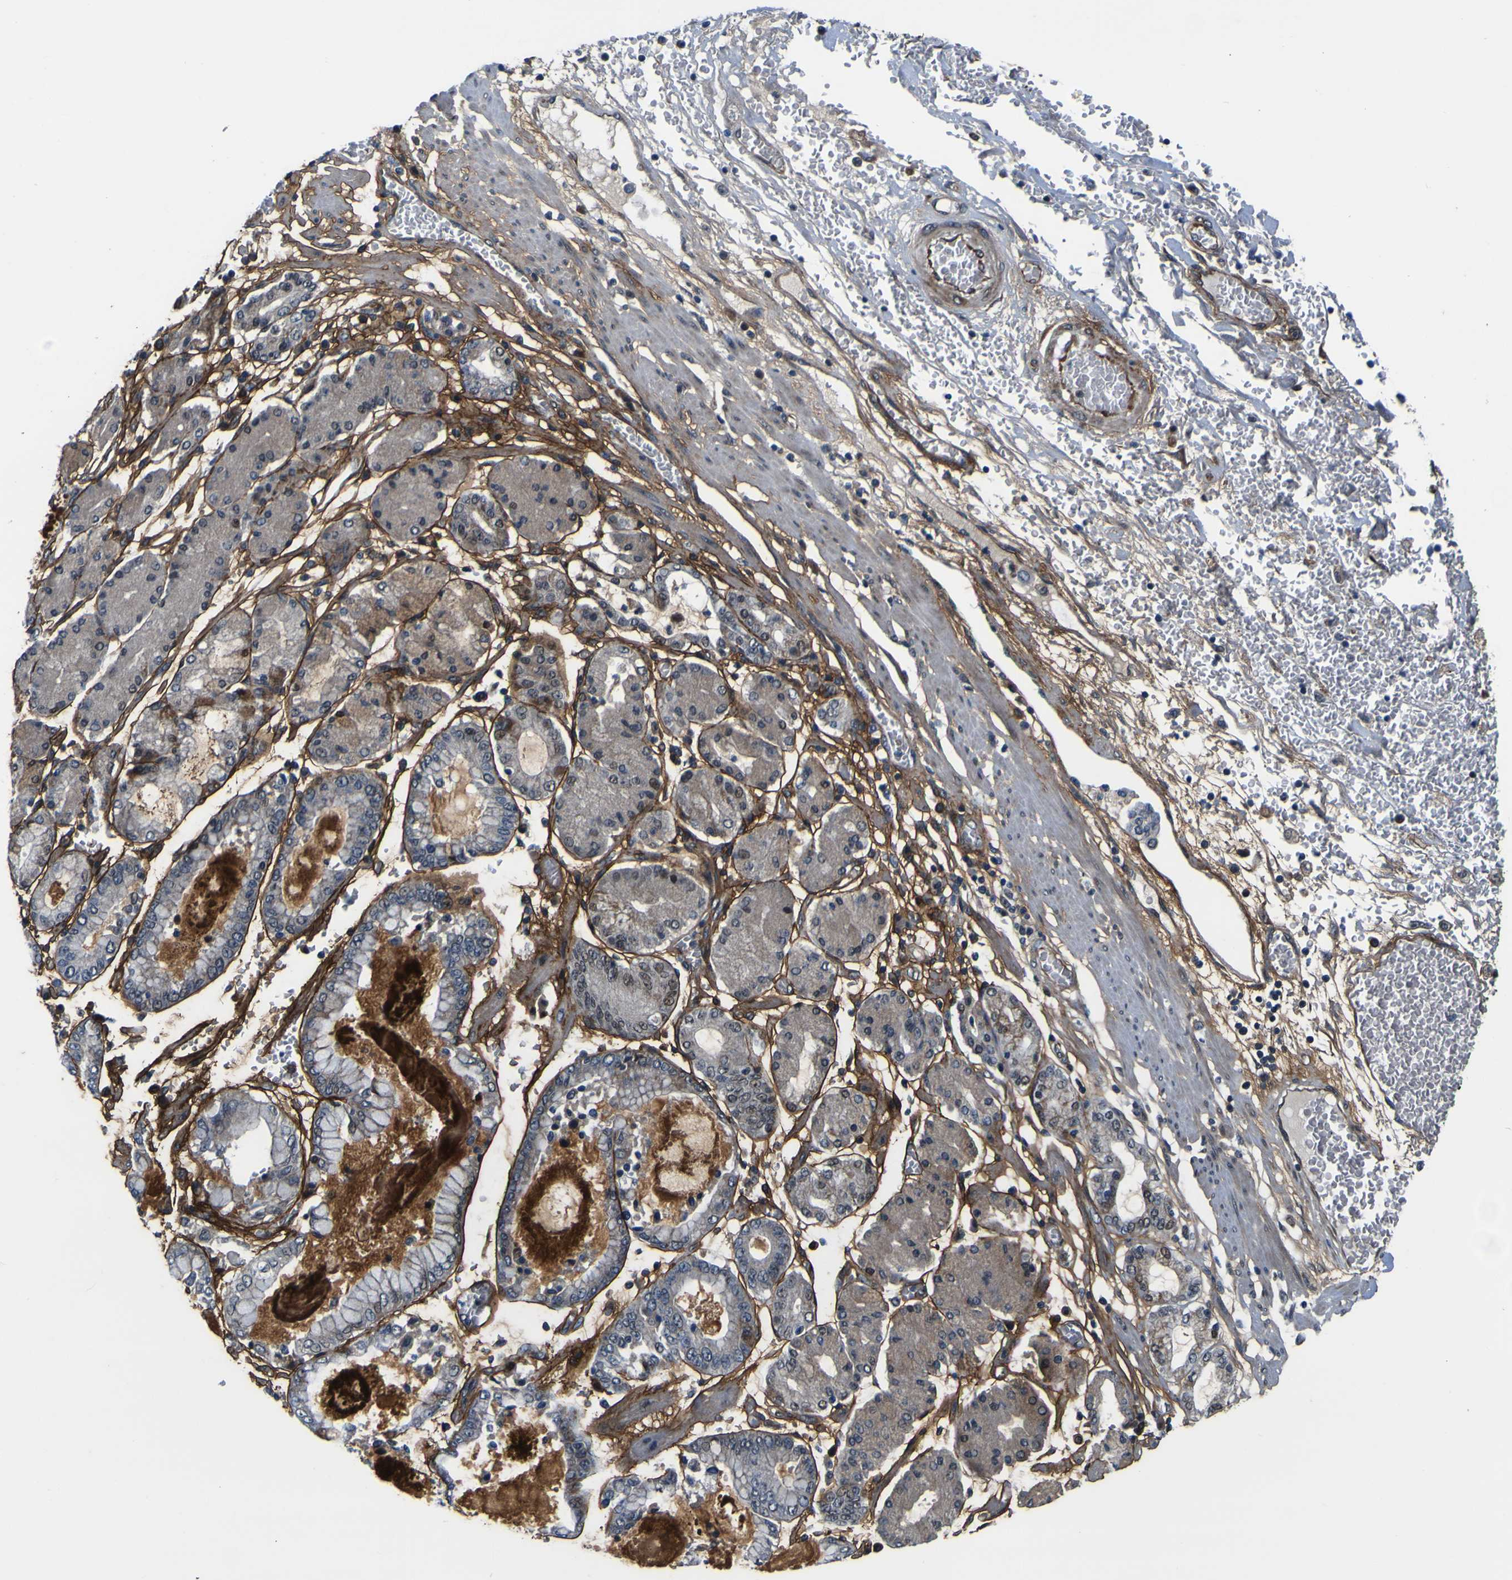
{"staining": {"intensity": "negative", "quantity": "none", "location": "none"}, "tissue": "stomach cancer", "cell_type": "Tumor cells", "image_type": "cancer", "snomed": [{"axis": "morphology", "description": "Normal tissue, NOS"}, {"axis": "morphology", "description": "Adenocarcinoma, NOS"}, {"axis": "topography", "description": "Stomach, upper"}, {"axis": "topography", "description": "Stomach"}], "caption": "A photomicrograph of human stomach cancer is negative for staining in tumor cells.", "gene": "POSTN", "patient": {"sex": "male", "age": 76}}